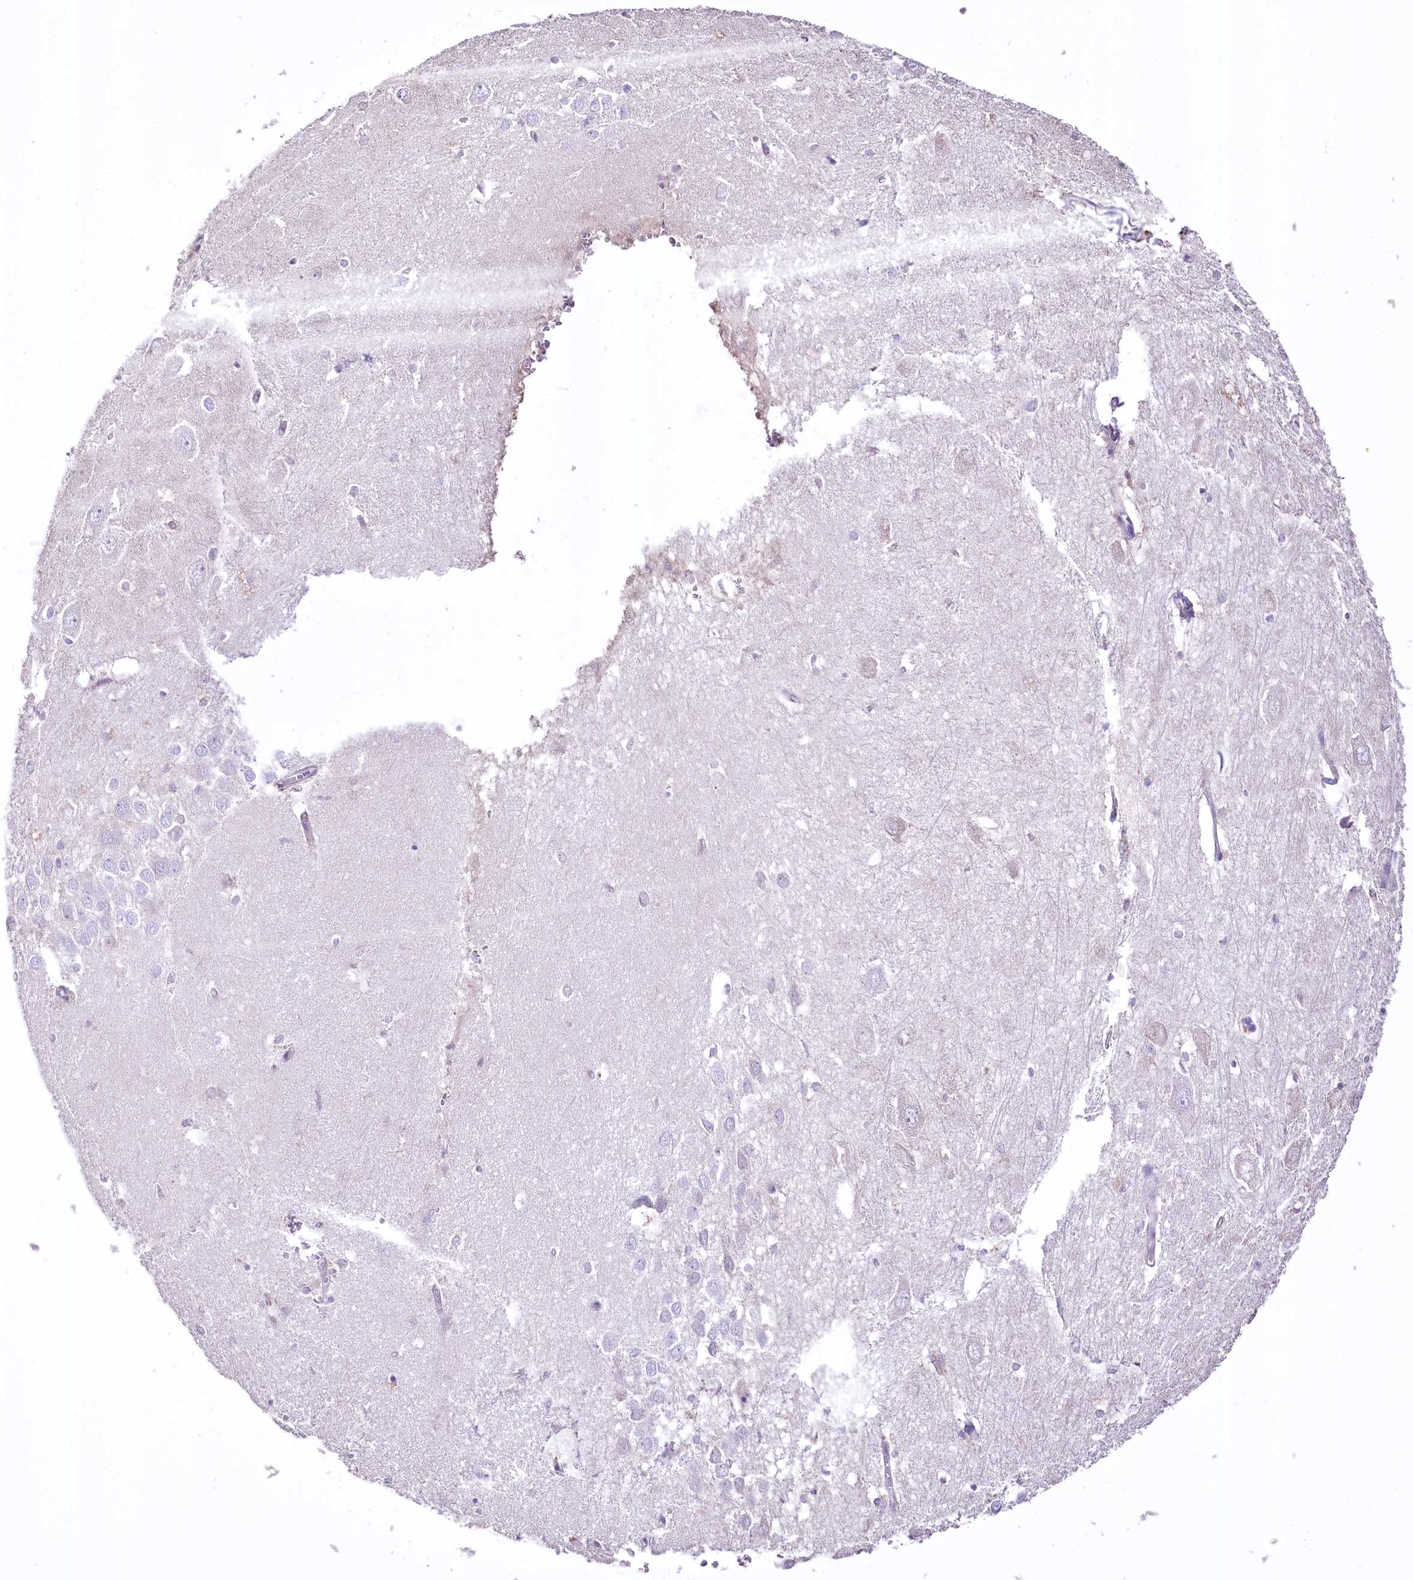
{"staining": {"intensity": "negative", "quantity": "none", "location": "none"}, "tissue": "hippocampus", "cell_type": "Glial cells", "image_type": "normal", "snomed": [{"axis": "morphology", "description": "Normal tissue, NOS"}, {"axis": "topography", "description": "Hippocampus"}], "caption": "Micrograph shows no significant protein staining in glial cells of benign hippocampus.", "gene": "PTER", "patient": {"sex": "female", "age": 64}}